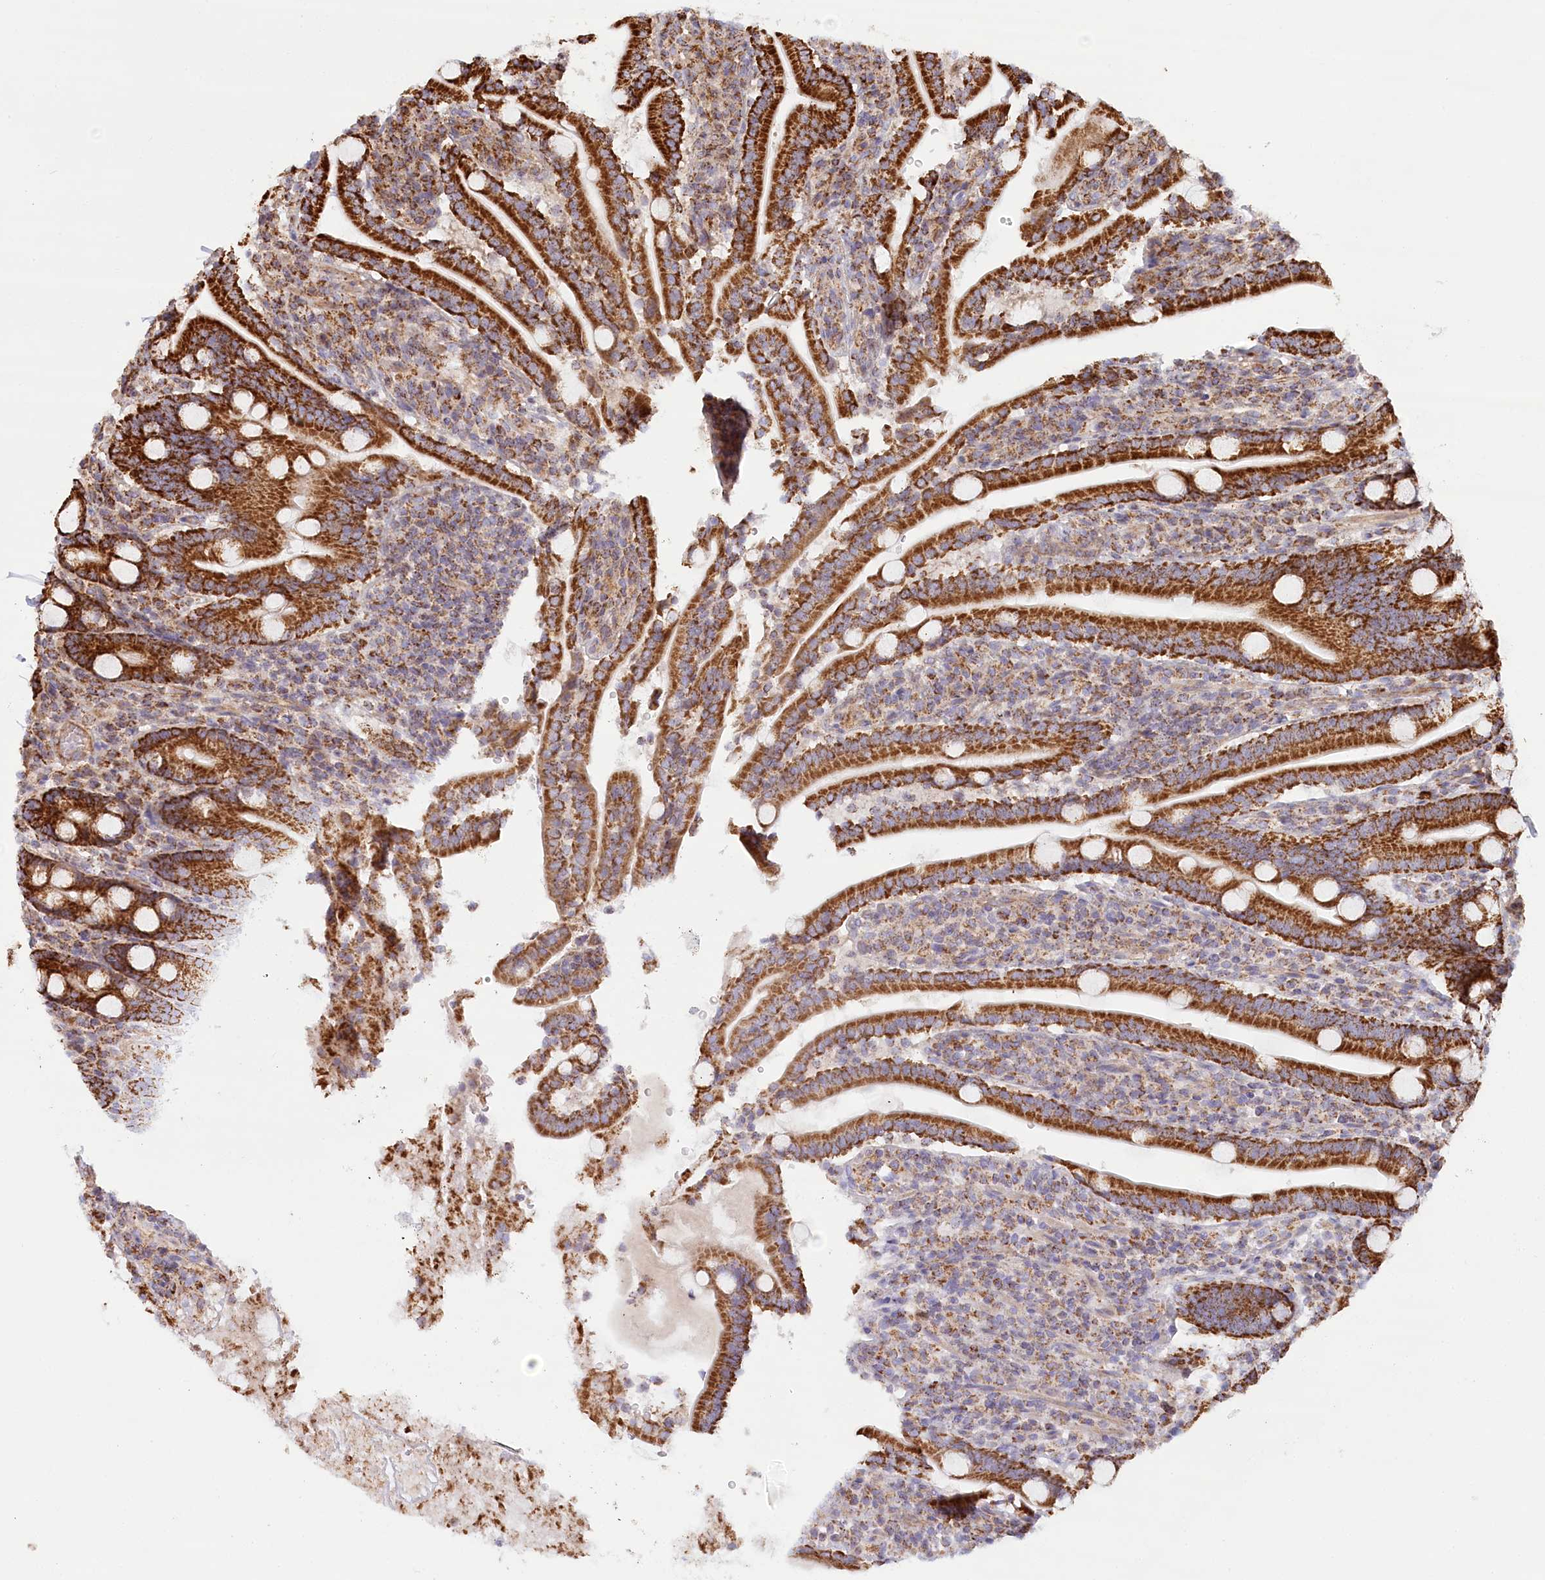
{"staining": {"intensity": "strong", "quantity": ">75%", "location": "cytoplasmic/membranous"}, "tissue": "duodenum", "cell_type": "Glandular cells", "image_type": "normal", "snomed": [{"axis": "morphology", "description": "Normal tissue, NOS"}, {"axis": "topography", "description": "Duodenum"}], "caption": "IHC photomicrograph of unremarkable duodenum: human duodenum stained using immunohistochemistry (IHC) demonstrates high levels of strong protein expression localized specifically in the cytoplasmic/membranous of glandular cells, appearing as a cytoplasmic/membranous brown color.", "gene": "UMPS", "patient": {"sex": "male", "age": 35}}